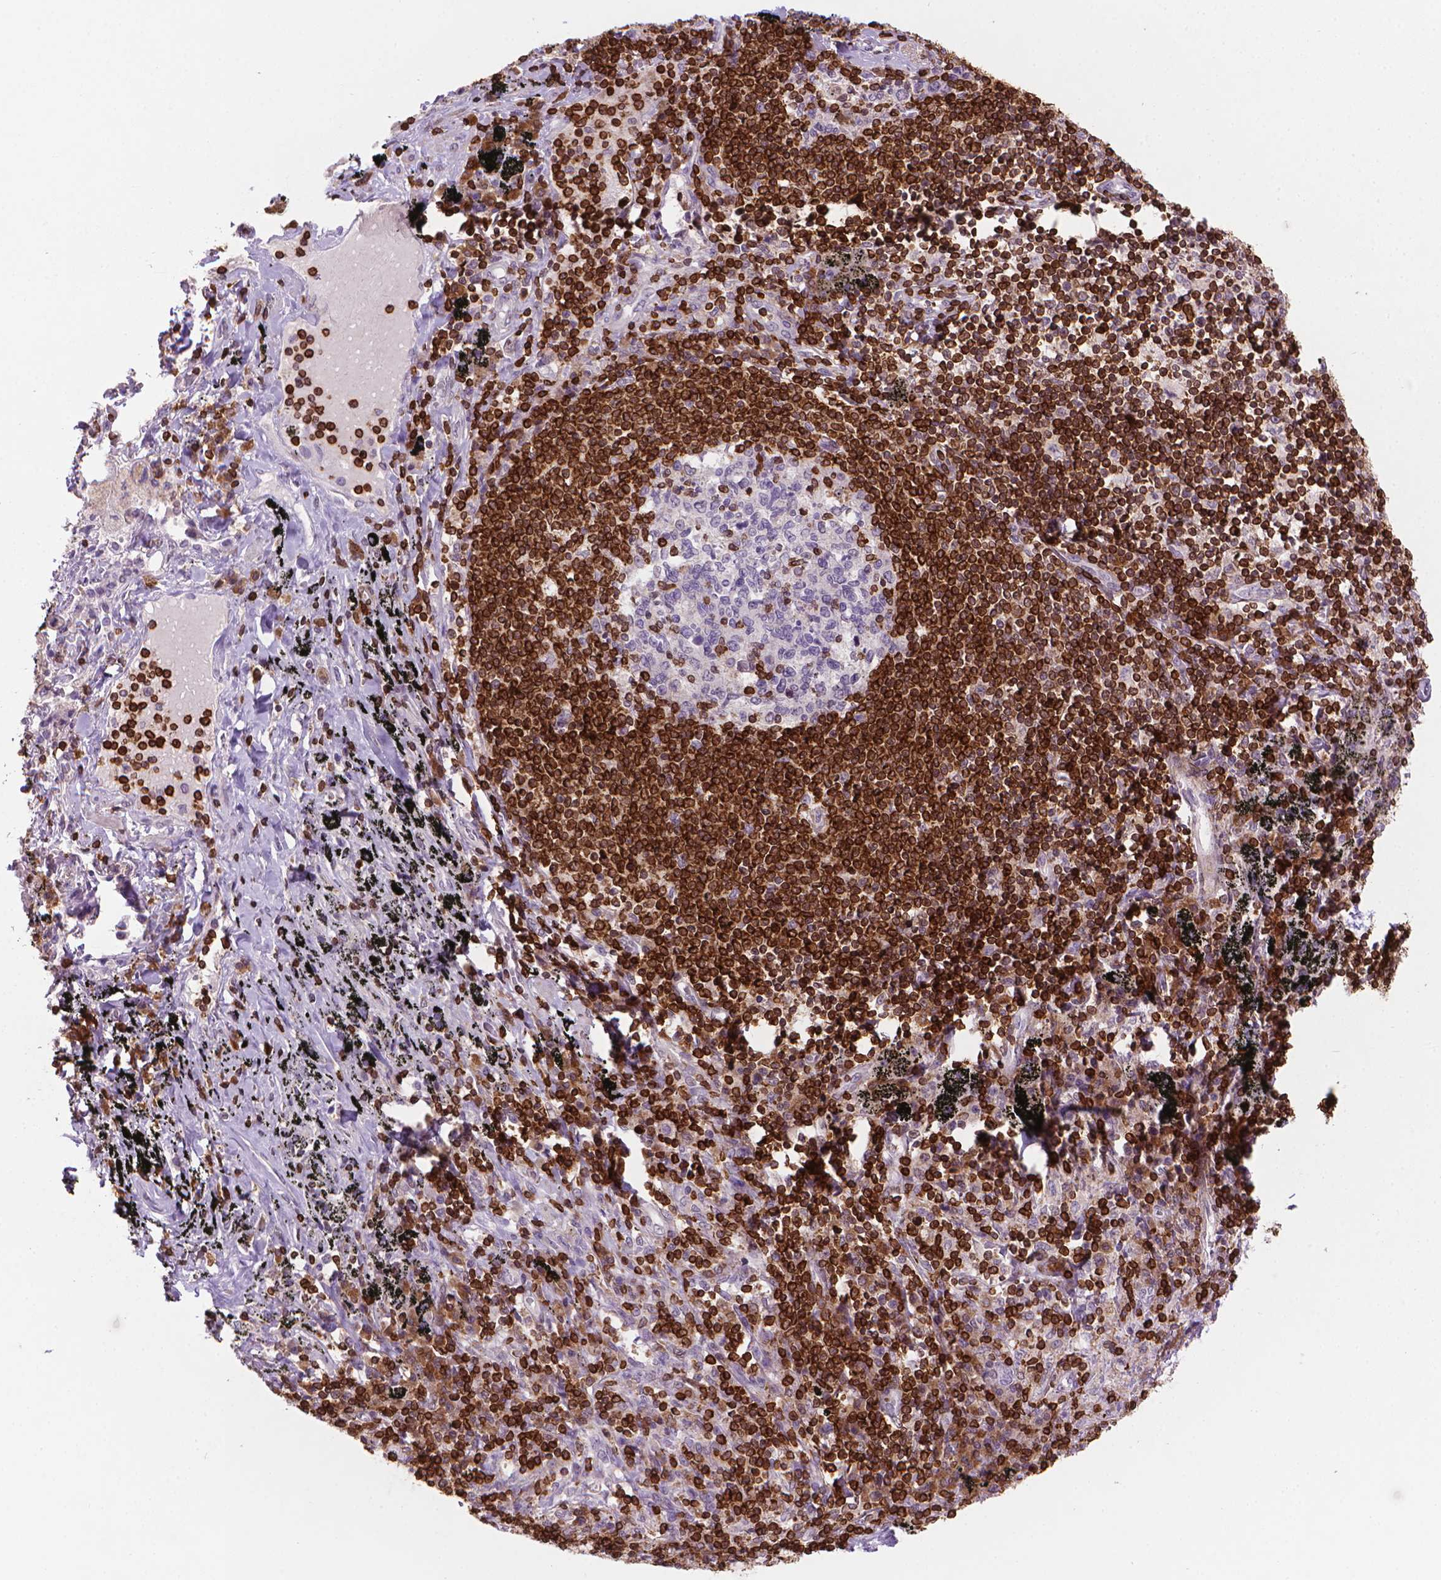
{"staining": {"intensity": "moderate", "quantity": "<25%", "location": "cytoplasmic/membranous"}, "tissue": "adipose tissue", "cell_type": "Adipocytes", "image_type": "normal", "snomed": [{"axis": "morphology", "description": "Normal tissue, NOS"}, {"axis": "topography", "description": "Bronchus"}, {"axis": "topography", "description": "Lung"}], "caption": "Adipocytes demonstrate low levels of moderate cytoplasmic/membranous positivity in approximately <25% of cells in unremarkable adipose tissue. The staining is performed using DAB (3,3'-diaminobenzidine) brown chromogen to label protein expression. The nuclei are counter-stained blue using hematoxylin.", "gene": "BCL2", "patient": {"sex": "female", "age": 57}}